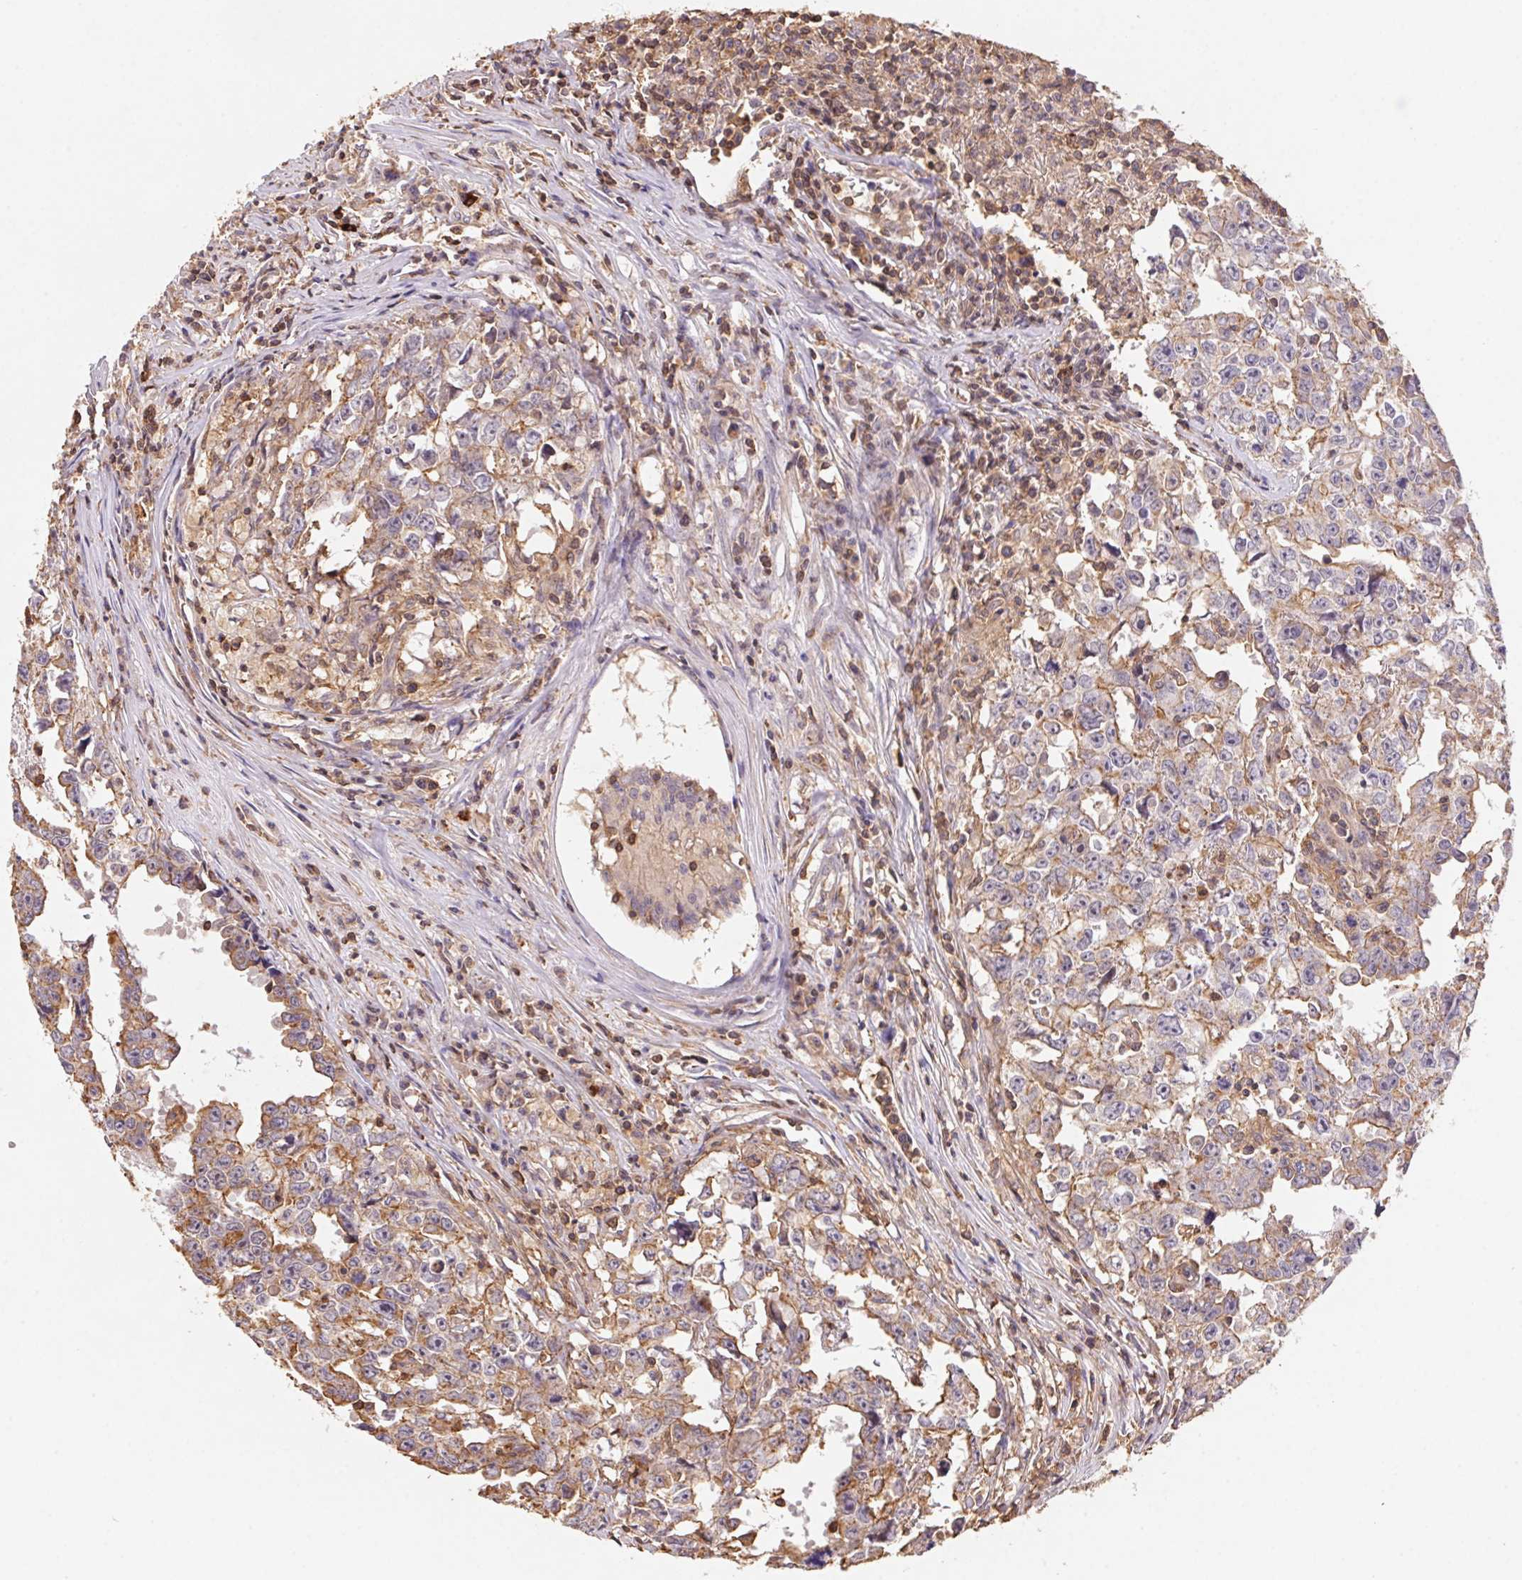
{"staining": {"intensity": "moderate", "quantity": "<25%", "location": "cytoplasmic/membranous"}, "tissue": "testis cancer", "cell_type": "Tumor cells", "image_type": "cancer", "snomed": [{"axis": "morphology", "description": "Carcinoma, Embryonal, NOS"}, {"axis": "topography", "description": "Testis"}], "caption": "Tumor cells reveal low levels of moderate cytoplasmic/membranous expression in approximately <25% of cells in human embryonal carcinoma (testis).", "gene": "ATG10", "patient": {"sex": "male", "age": 22}}